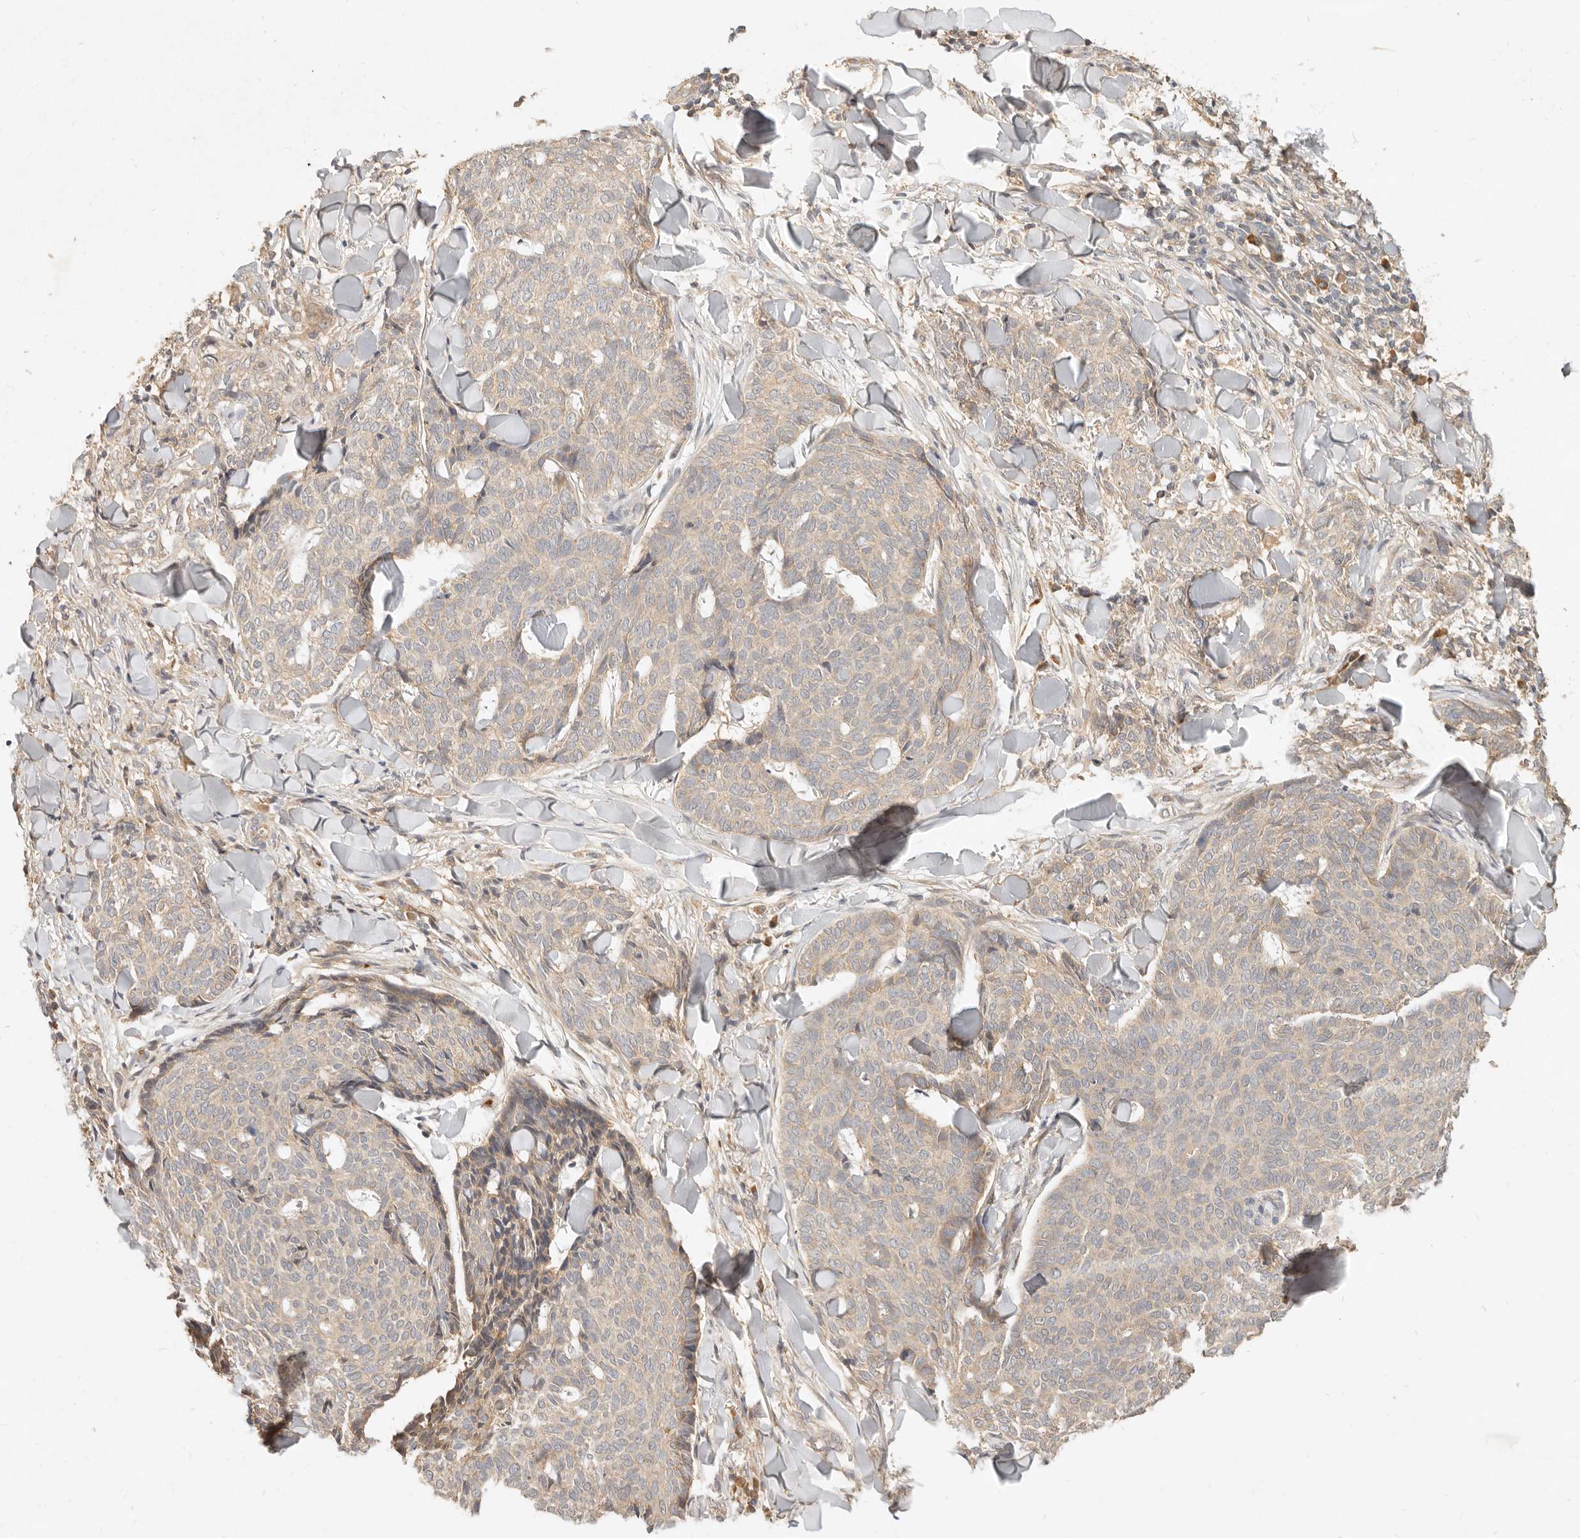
{"staining": {"intensity": "weak", "quantity": "<25%", "location": "cytoplasmic/membranous"}, "tissue": "skin cancer", "cell_type": "Tumor cells", "image_type": "cancer", "snomed": [{"axis": "morphology", "description": "Normal tissue, NOS"}, {"axis": "morphology", "description": "Basal cell carcinoma"}, {"axis": "topography", "description": "Skin"}], "caption": "DAB (3,3'-diaminobenzidine) immunohistochemical staining of skin basal cell carcinoma displays no significant positivity in tumor cells.", "gene": "FREM2", "patient": {"sex": "male", "age": 50}}